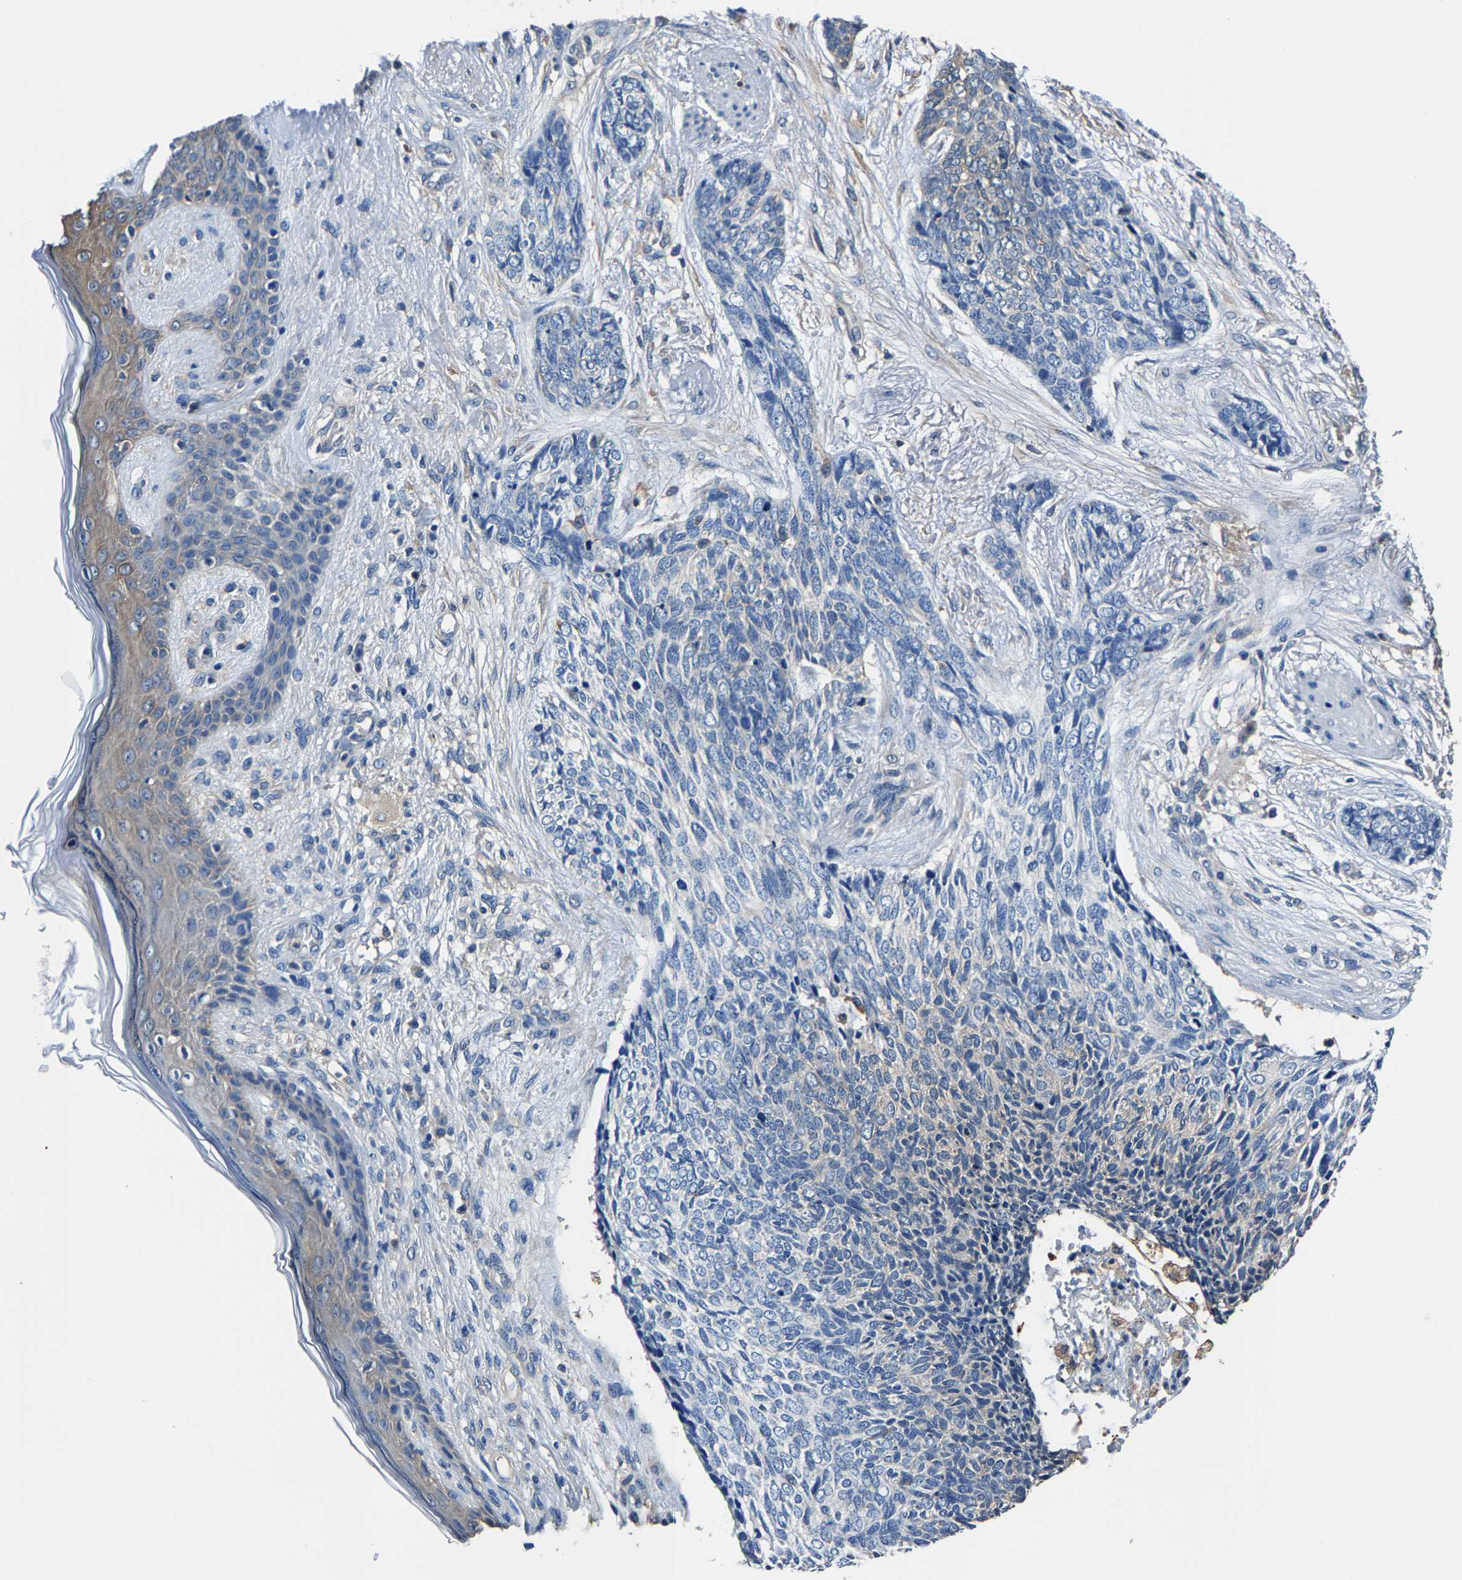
{"staining": {"intensity": "negative", "quantity": "none", "location": "none"}, "tissue": "skin cancer", "cell_type": "Tumor cells", "image_type": "cancer", "snomed": [{"axis": "morphology", "description": "Basal cell carcinoma"}, {"axis": "topography", "description": "Skin"}], "caption": "An immunohistochemistry (IHC) micrograph of basal cell carcinoma (skin) is shown. There is no staining in tumor cells of basal cell carcinoma (skin). (Stains: DAB (3,3'-diaminobenzidine) immunohistochemistry with hematoxylin counter stain, Microscopy: brightfield microscopy at high magnification).", "gene": "ALDOB", "patient": {"sex": "female", "age": 84}}